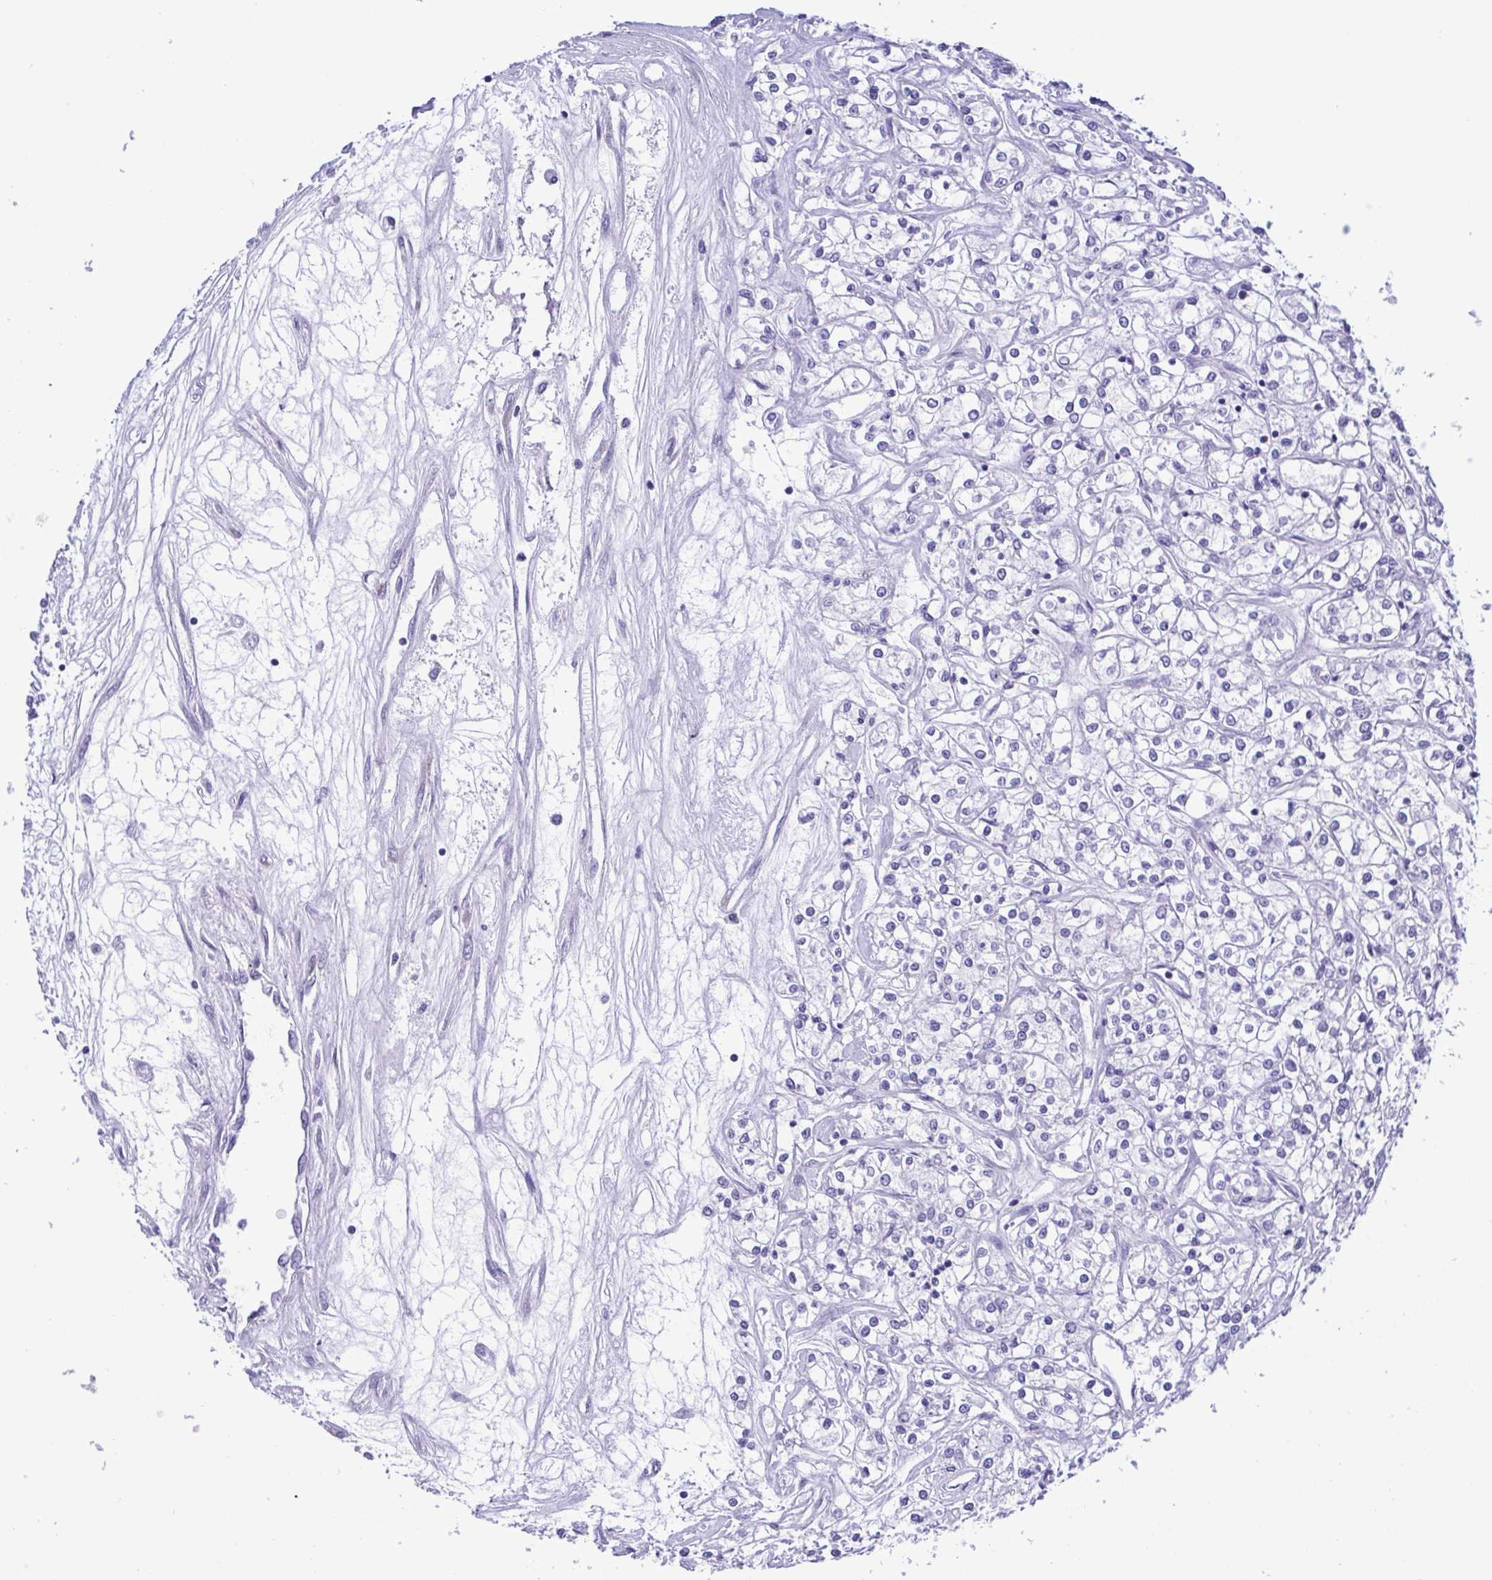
{"staining": {"intensity": "negative", "quantity": "none", "location": "none"}, "tissue": "renal cancer", "cell_type": "Tumor cells", "image_type": "cancer", "snomed": [{"axis": "morphology", "description": "Adenocarcinoma, NOS"}, {"axis": "topography", "description": "Kidney"}], "caption": "A high-resolution photomicrograph shows immunohistochemistry (IHC) staining of adenocarcinoma (renal), which exhibits no significant expression in tumor cells. (DAB (3,3'-diaminobenzidine) immunohistochemistry with hematoxylin counter stain).", "gene": "TNNI3", "patient": {"sex": "female", "age": 59}}